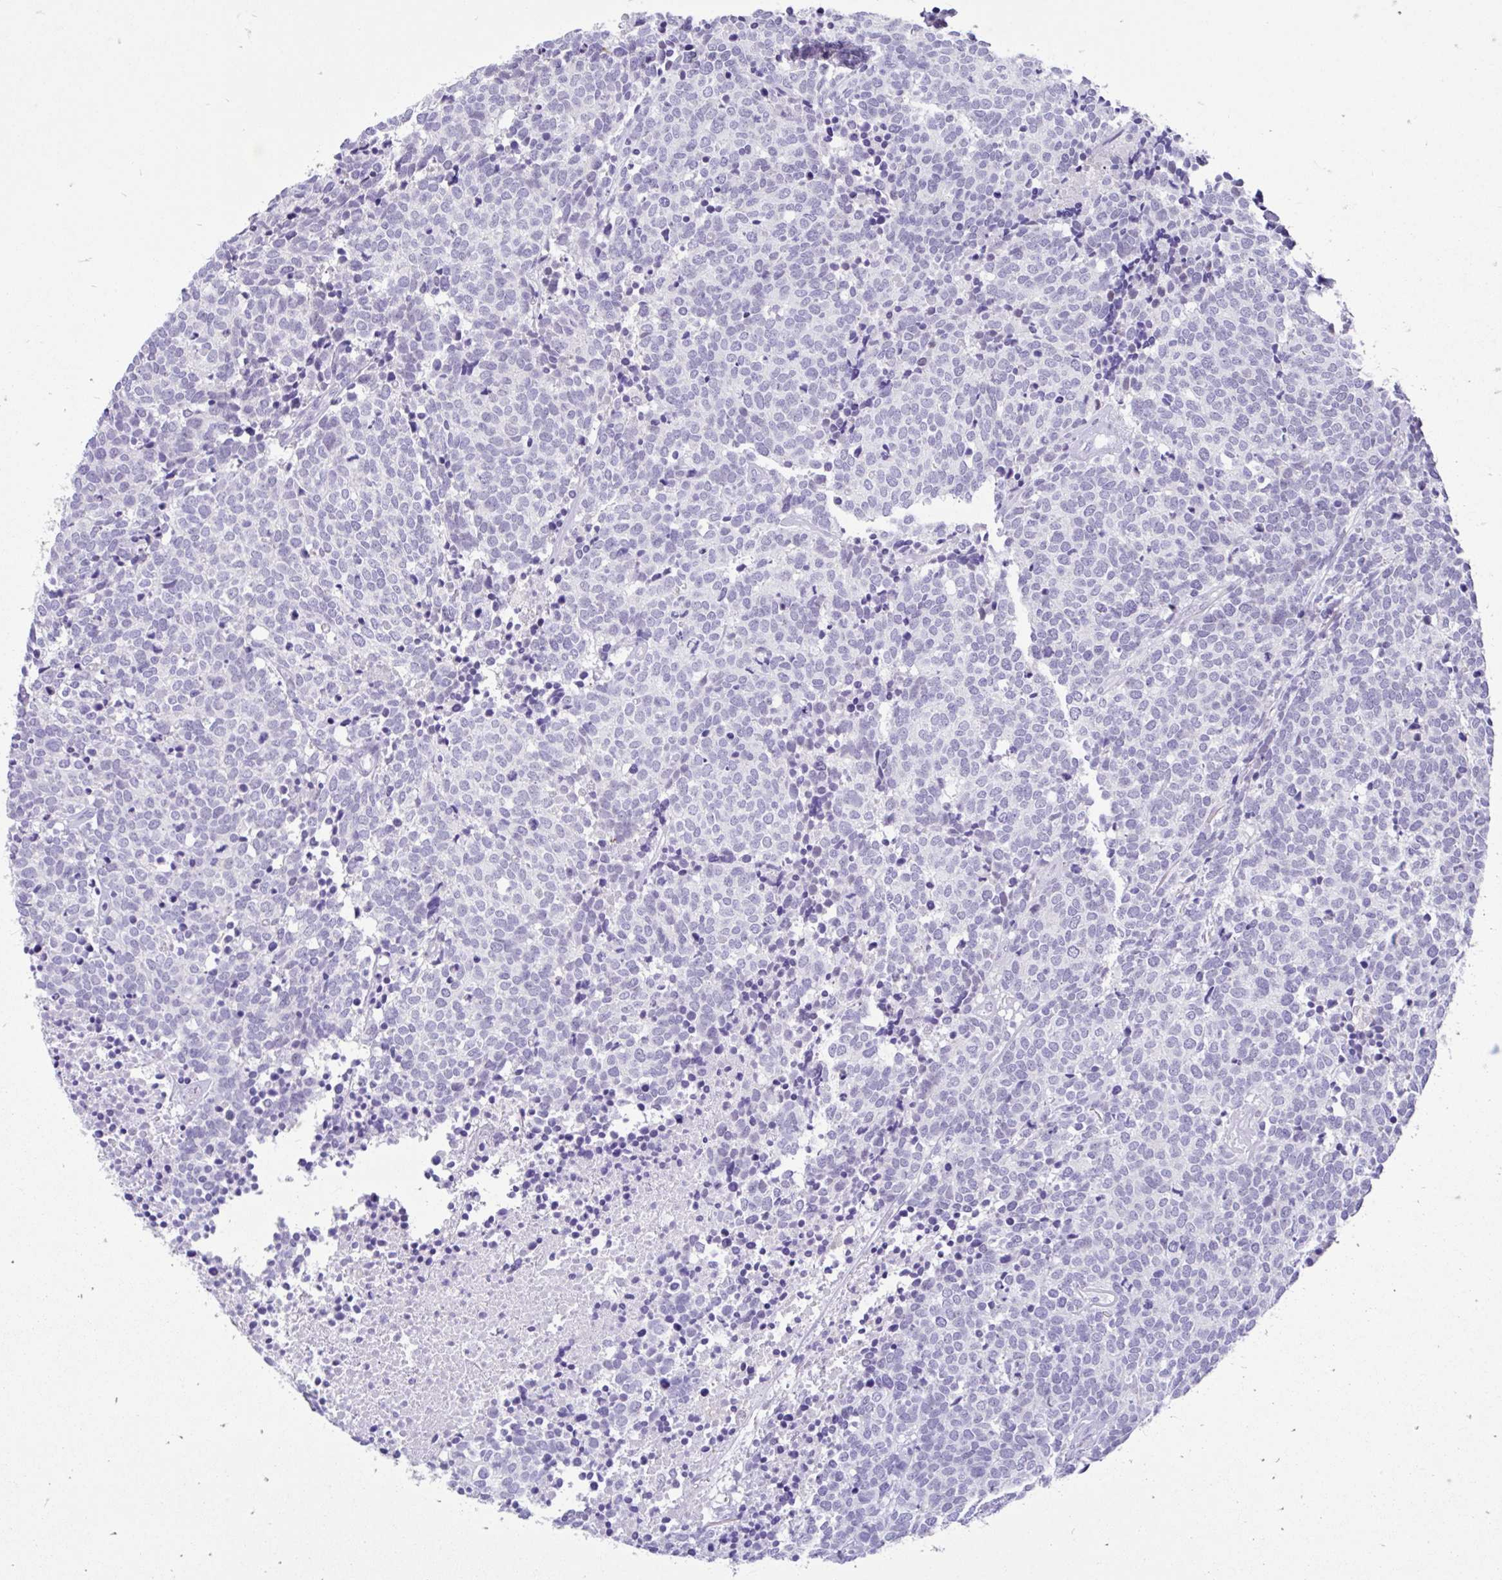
{"staining": {"intensity": "negative", "quantity": "none", "location": "none"}, "tissue": "carcinoid", "cell_type": "Tumor cells", "image_type": "cancer", "snomed": [{"axis": "morphology", "description": "Carcinoid, malignant, NOS"}, {"axis": "topography", "description": "Skin"}], "caption": "The image demonstrates no significant staining in tumor cells of carcinoid.", "gene": "GLB1L2", "patient": {"sex": "female", "age": 79}}